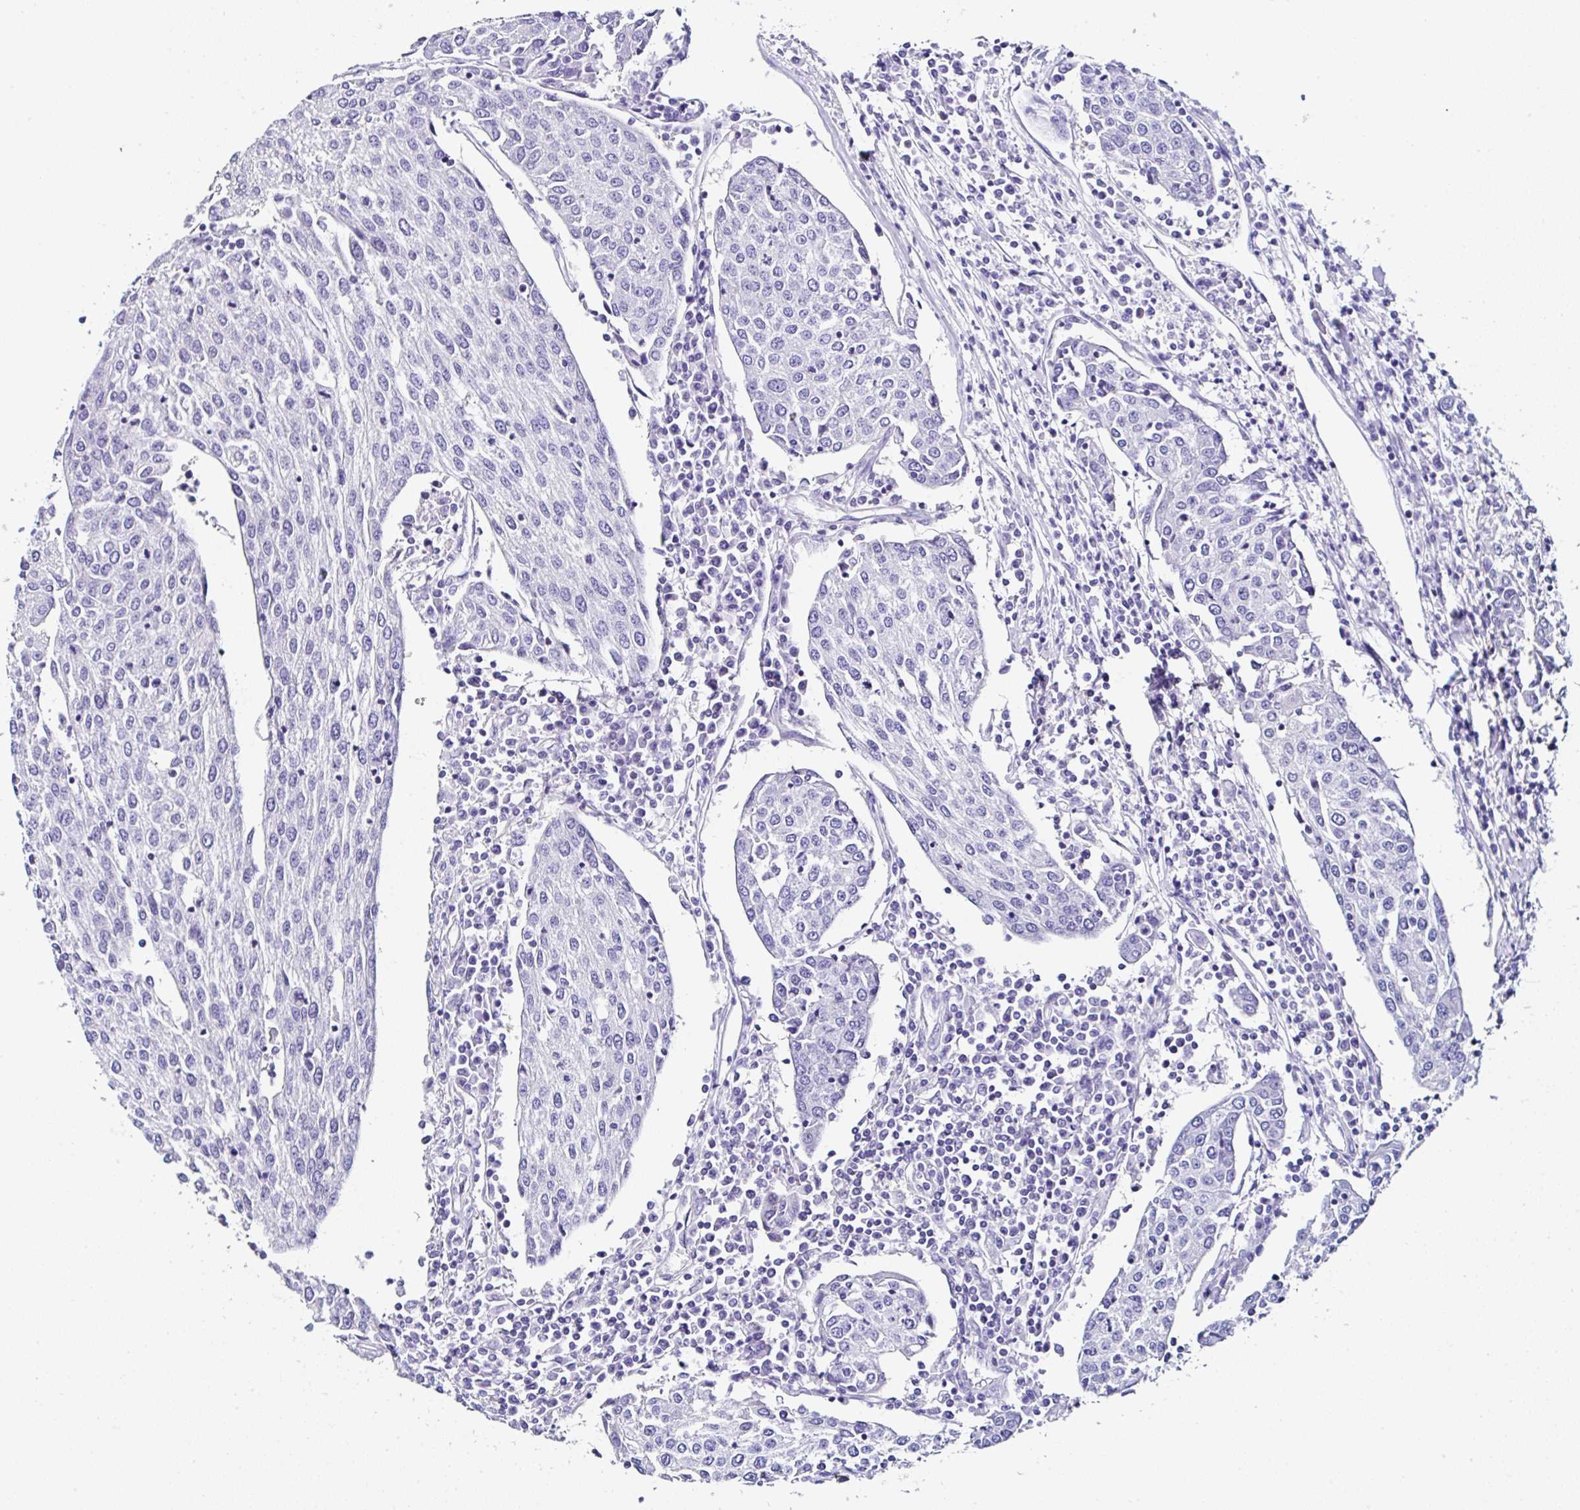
{"staining": {"intensity": "negative", "quantity": "none", "location": "none"}, "tissue": "urothelial cancer", "cell_type": "Tumor cells", "image_type": "cancer", "snomed": [{"axis": "morphology", "description": "Urothelial carcinoma, High grade"}, {"axis": "topography", "description": "Urinary bladder"}], "caption": "High magnification brightfield microscopy of urothelial carcinoma (high-grade) stained with DAB (3,3'-diaminobenzidine) (brown) and counterstained with hematoxylin (blue): tumor cells show no significant positivity. (DAB (3,3'-diaminobenzidine) immunohistochemistry with hematoxylin counter stain).", "gene": "UGT3A1", "patient": {"sex": "female", "age": 85}}